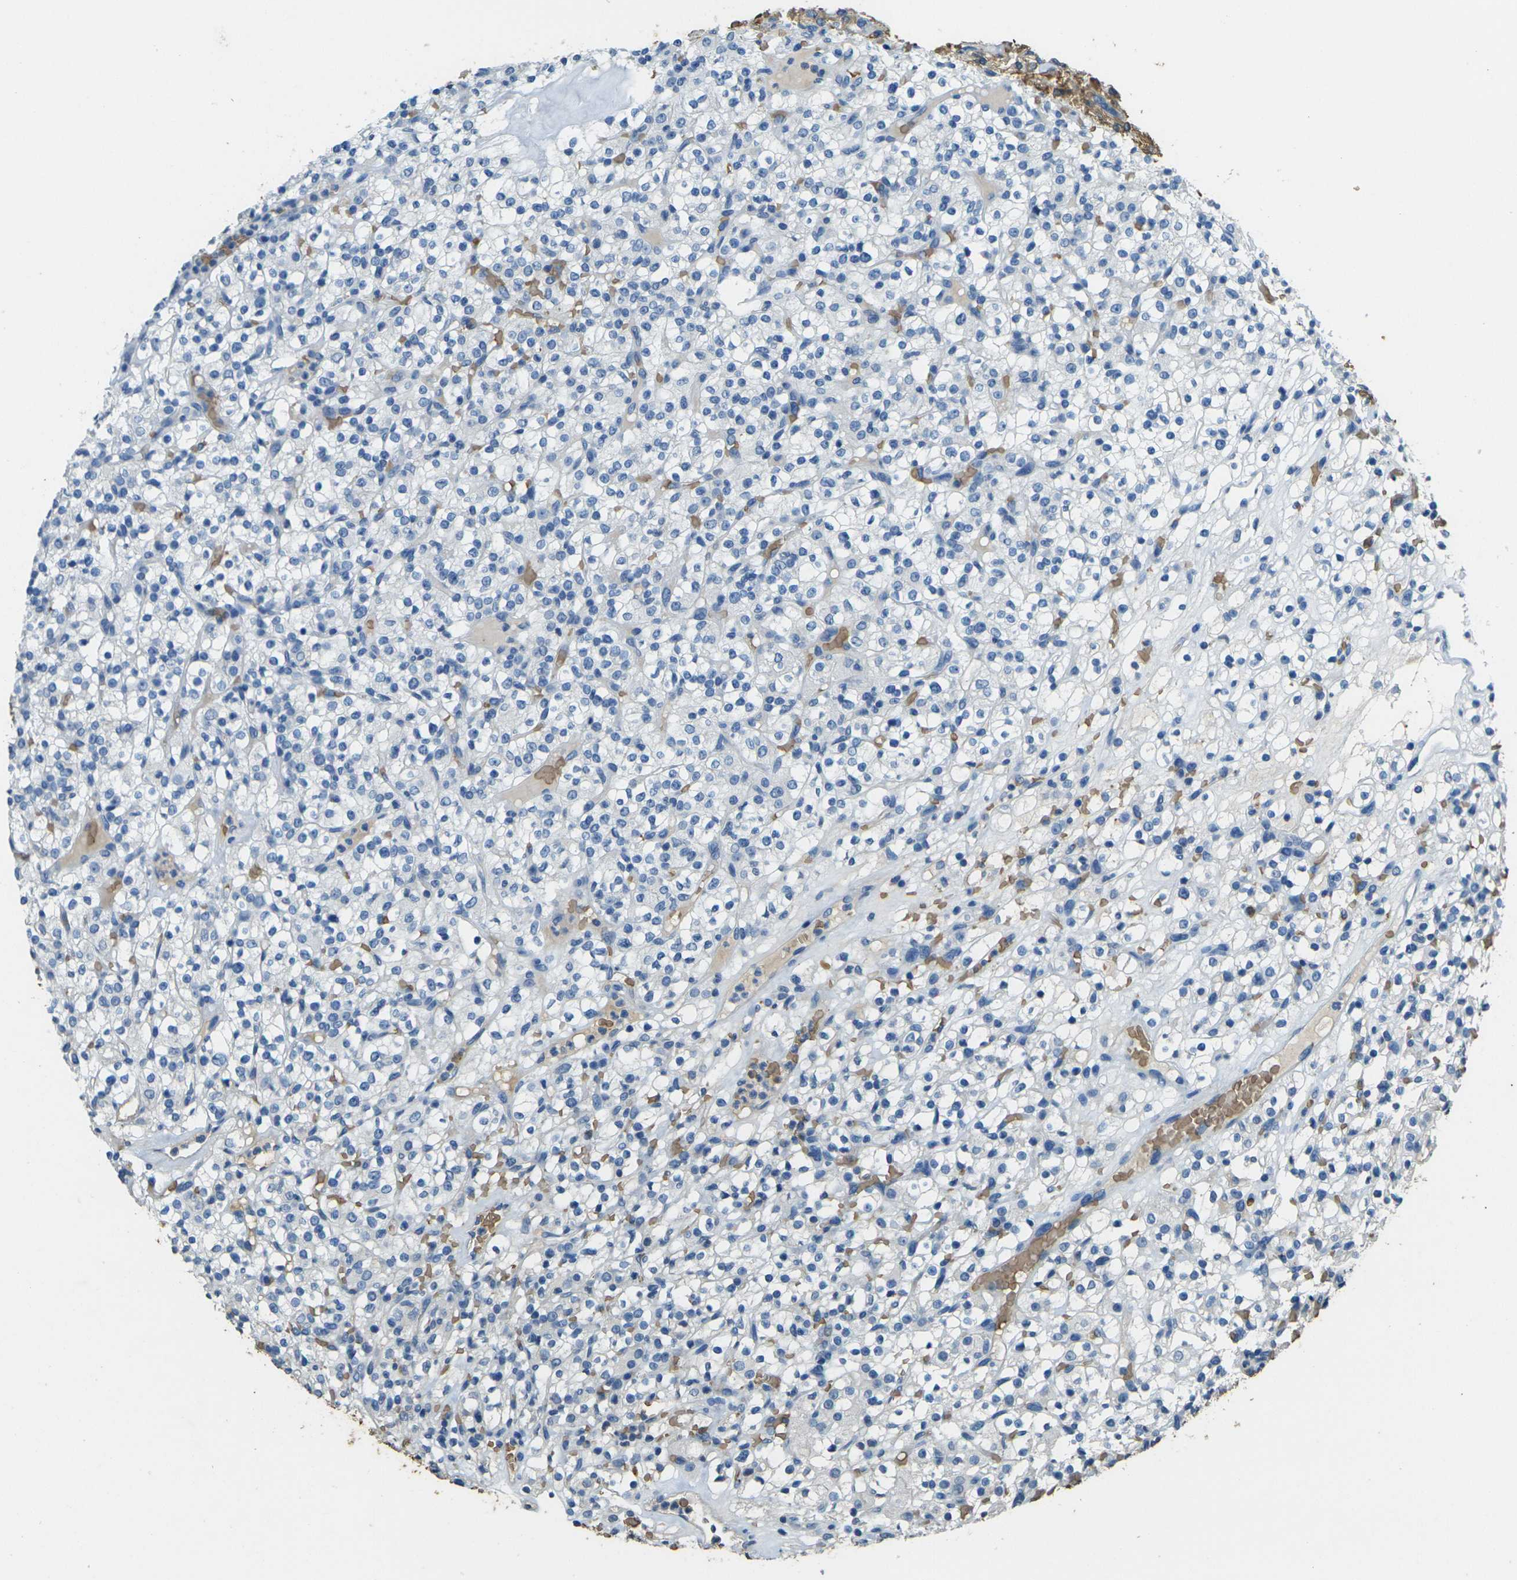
{"staining": {"intensity": "negative", "quantity": "none", "location": "none"}, "tissue": "renal cancer", "cell_type": "Tumor cells", "image_type": "cancer", "snomed": [{"axis": "morphology", "description": "Normal tissue, NOS"}, {"axis": "morphology", "description": "Adenocarcinoma, NOS"}, {"axis": "topography", "description": "Kidney"}], "caption": "High power microscopy image of an immunohistochemistry (IHC) photomicrograph of renal cancer, revealing no significant expression in tumor cells.", "gene": "HBB", "patient": {"sex": "female", "age": 72}}